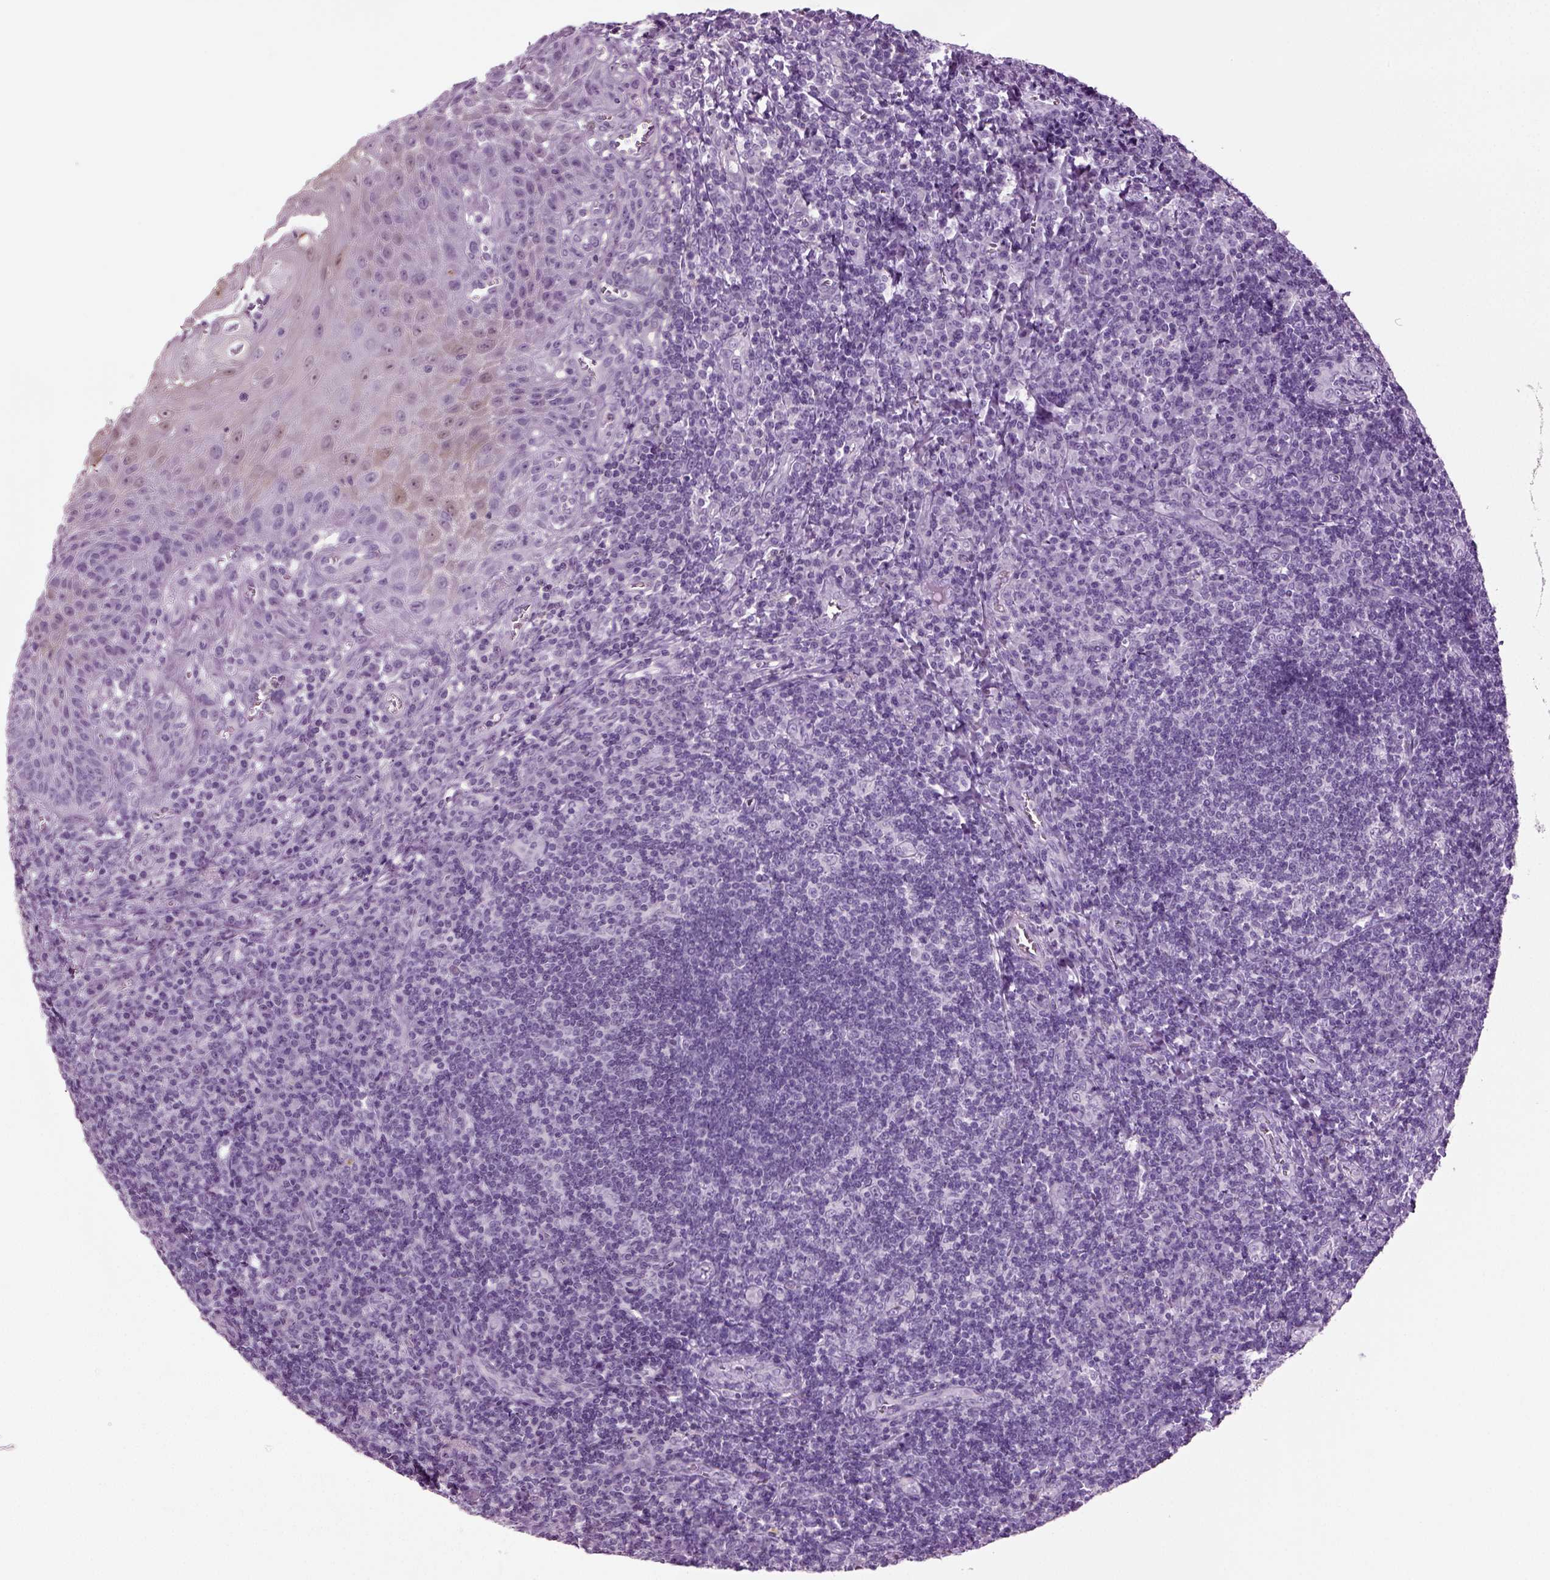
{"staining": {"intensity": "negative", "quantity": "none", "location": "none"}, "tissue": "tonsil", "cell_type": "Germinal center cells", "image_type": "normal", "snomed": [{"axis": "morphology", "description": "Normal tissue, NOS"}, {"axis": "topography", "description": "Tonsil"}], "caption": "High magnification brightfield microscopy of normal tonsil stained with DAB (3,3'-diaminobenzidine) (brown) and counterstained with hematoxylin (blue): germinal center cells show no significant expression. Brightfield microscopy of IHC stained with DAB (3,3'-diaminobenzidine) (brown) and hematoxylin (blue), captured at high magnification.", "gene": "CRABP1", "patient": {"sex": "male", "age": 33}}